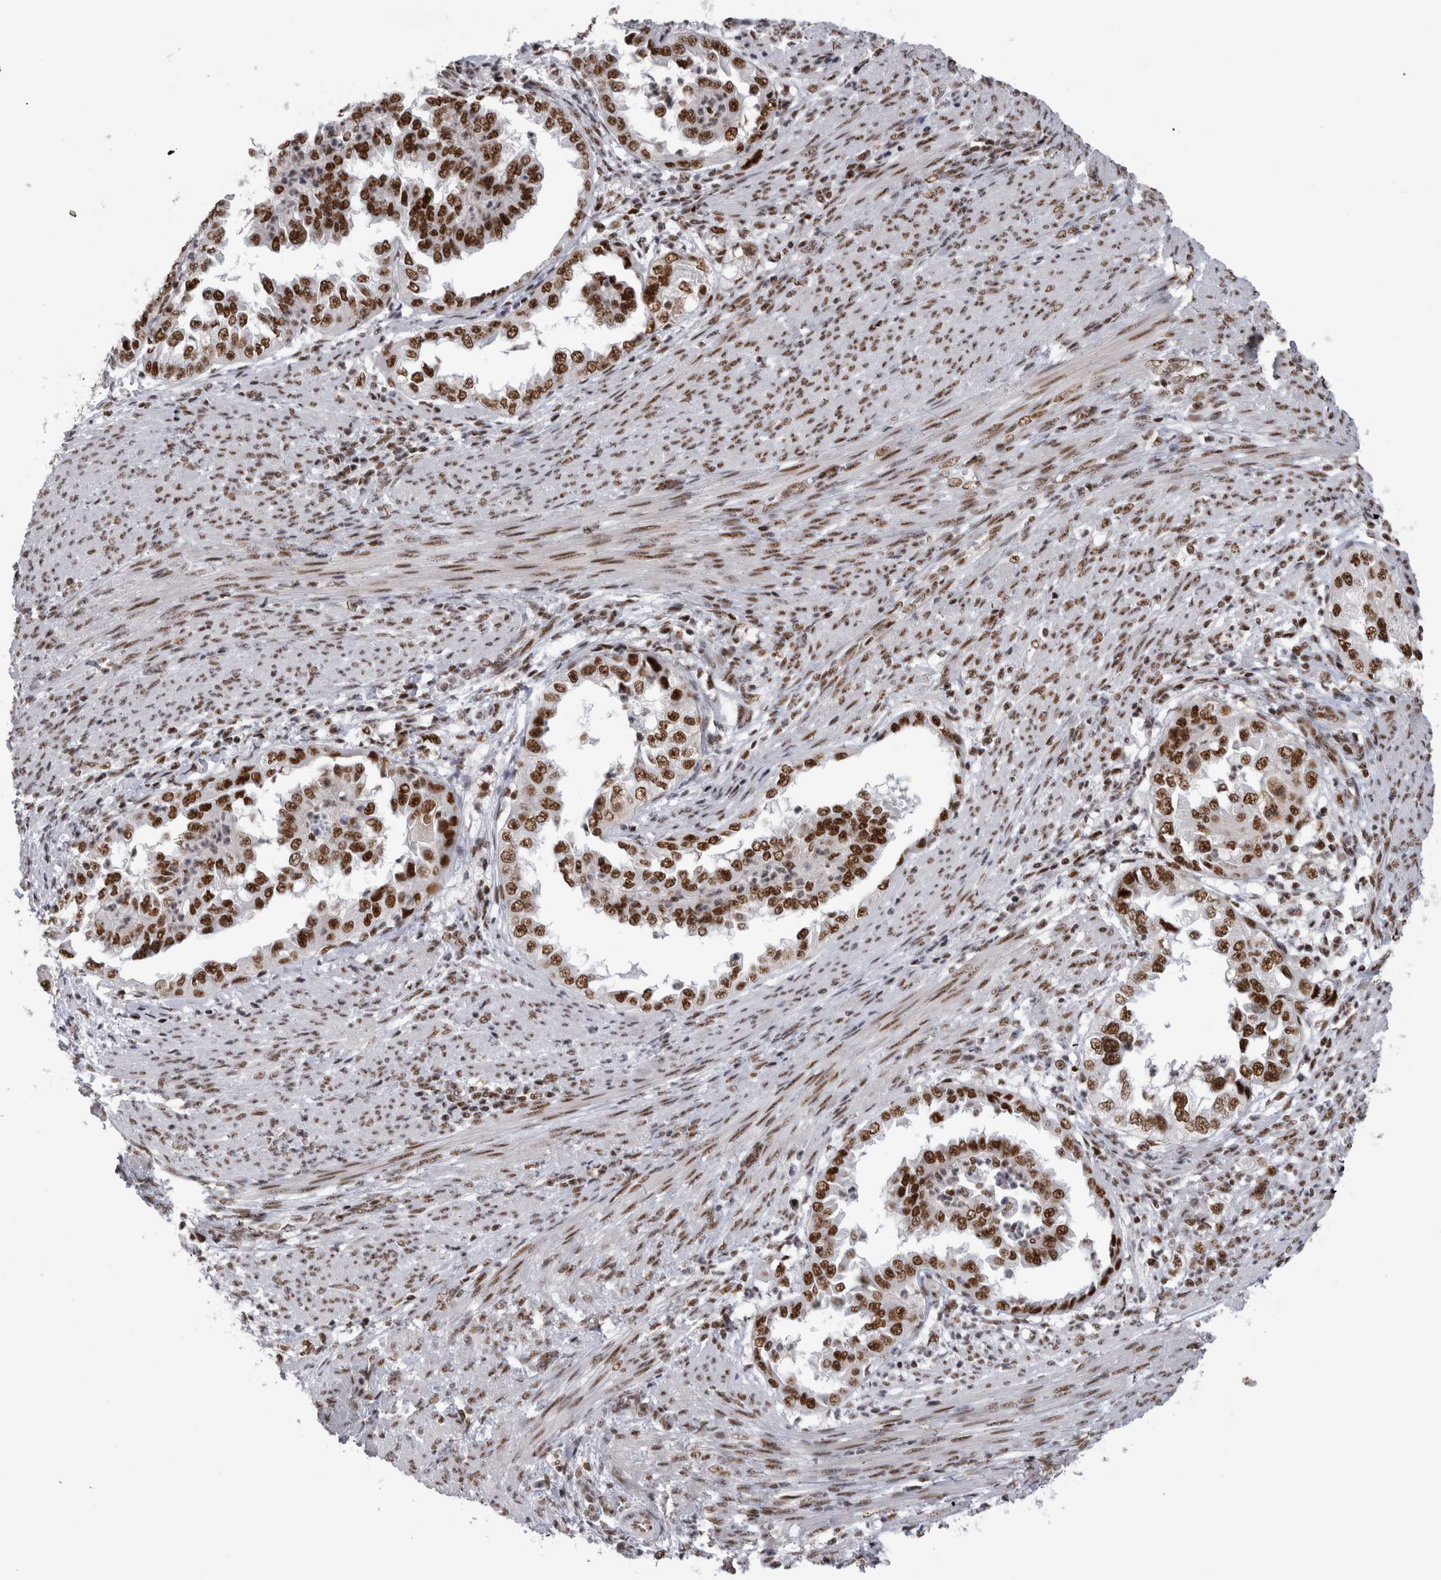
{"staining": {"intensity": "strong", "quantity": ">75%", "location": "nuclear"}, "tissue": "endometrial cancer", "cell_type": "Tumor cells", "image_type": "cancer", "snomed": [{"axis": "morphology", "description": "Adenocarcinoma, NOS"}, {"axis": "topography", "description": "Endometrium"}], "caption": "High-power microscopy captured an IHC image of endometrial adenocarcinoma, revealing strong nuclear positivity in about >75% of tumor cells.", "gene": "CDK11A", "patient": {"sex": "female", "age": 85}}